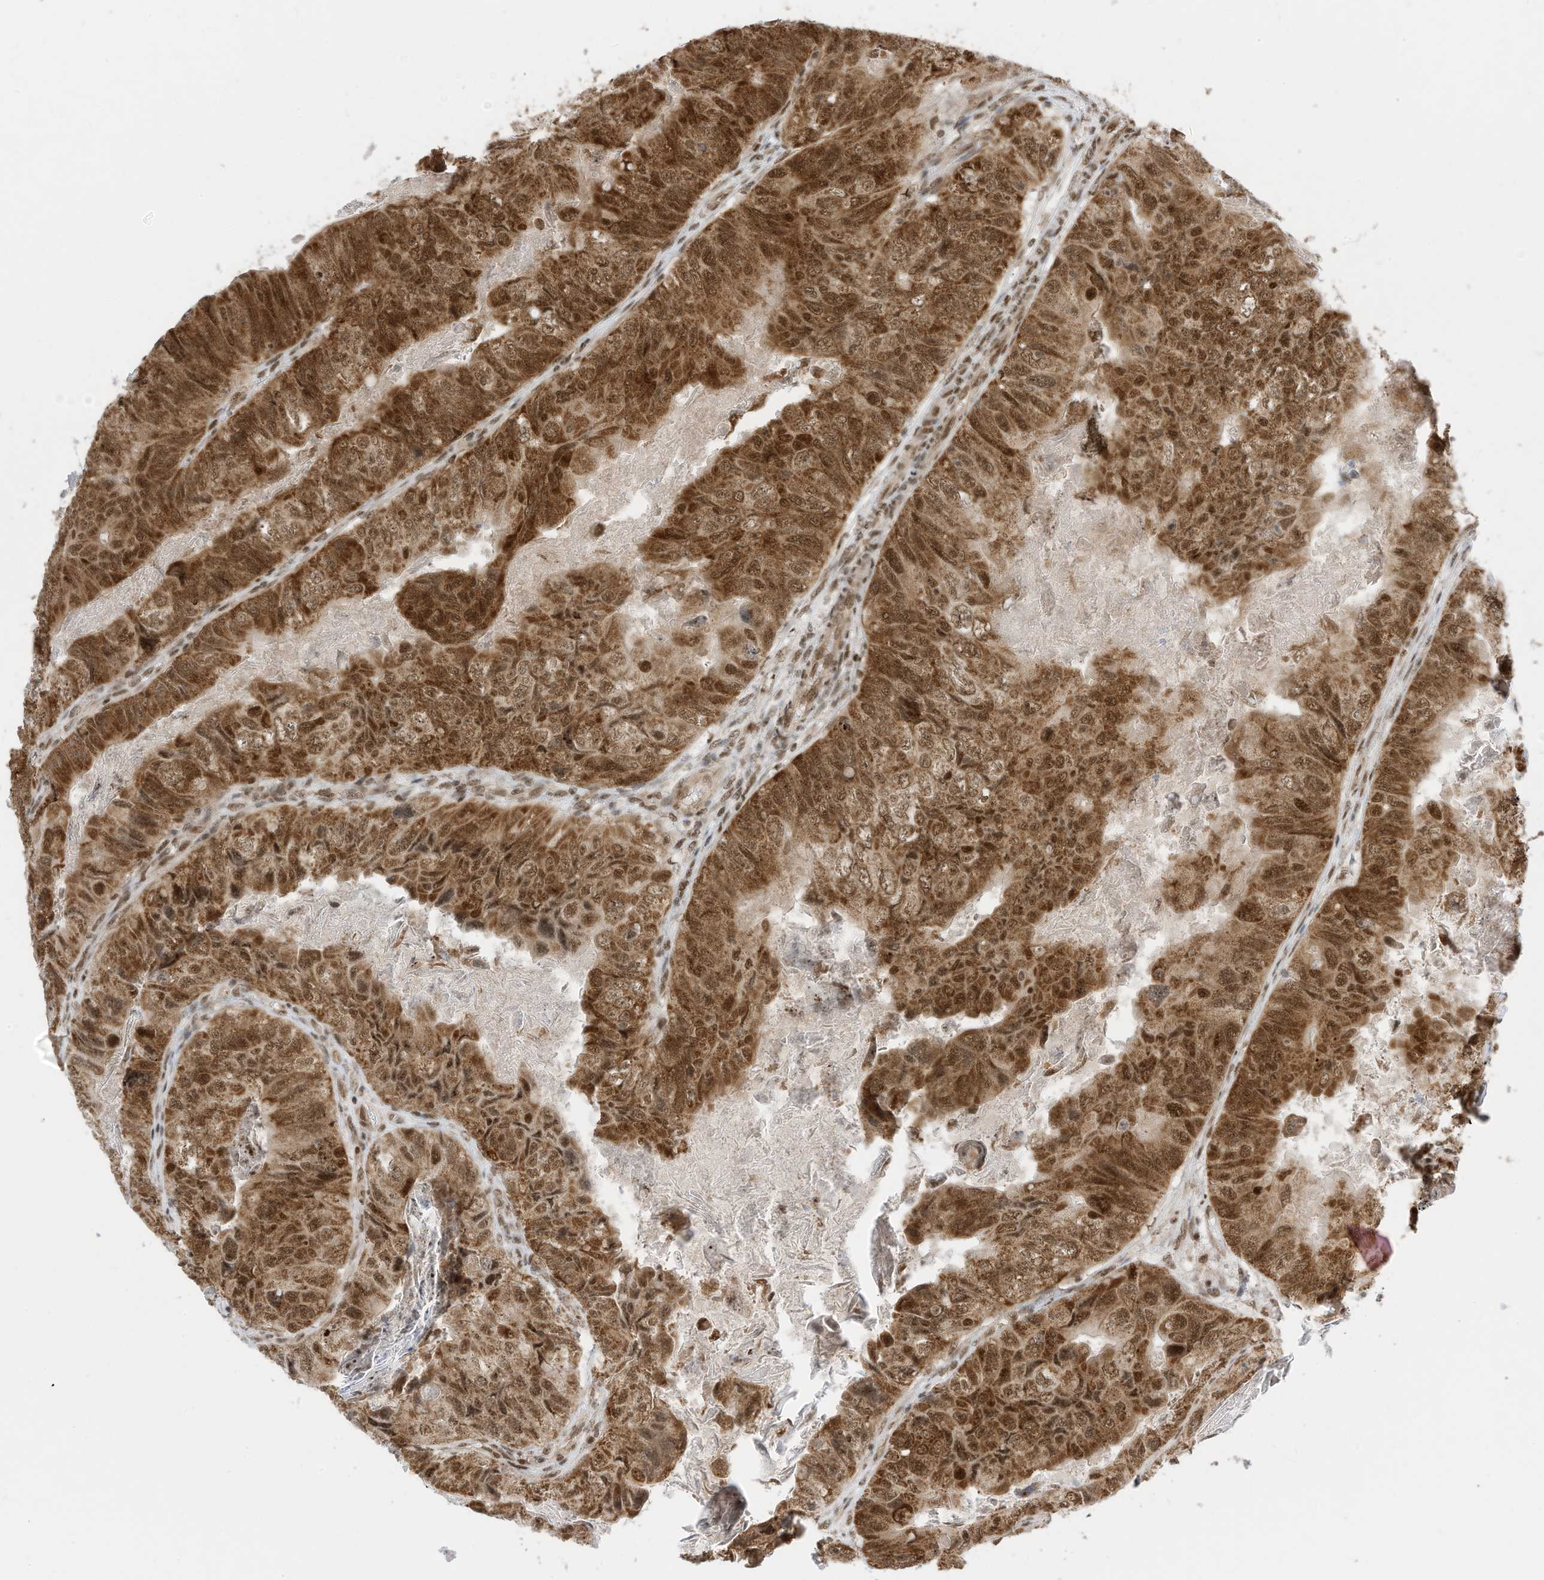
{"staining": {"intensity": "strong", "quantity": ">75%", "location": "cytoplasmic/membranous,nuclear"}, "tissue": "colorectal cancer", "cell_type": "Tumor cells", "image_type": "cancer", "snomed": [{"axis": "morphology", "description": "Adenocarcinoma, NOS"}, {"axis": "topography", "description": "Rectum"}], "caption": "IHC histopathology image of adenocarcinoma (colorectal) stained for a protein (brown), which displays high levels of strong cytoplasmic/membranous and nuclear staining in about >75% of tumor cells.", "gene": "AURKAIP1", "patient": {"sex": "male", "age": 63}}